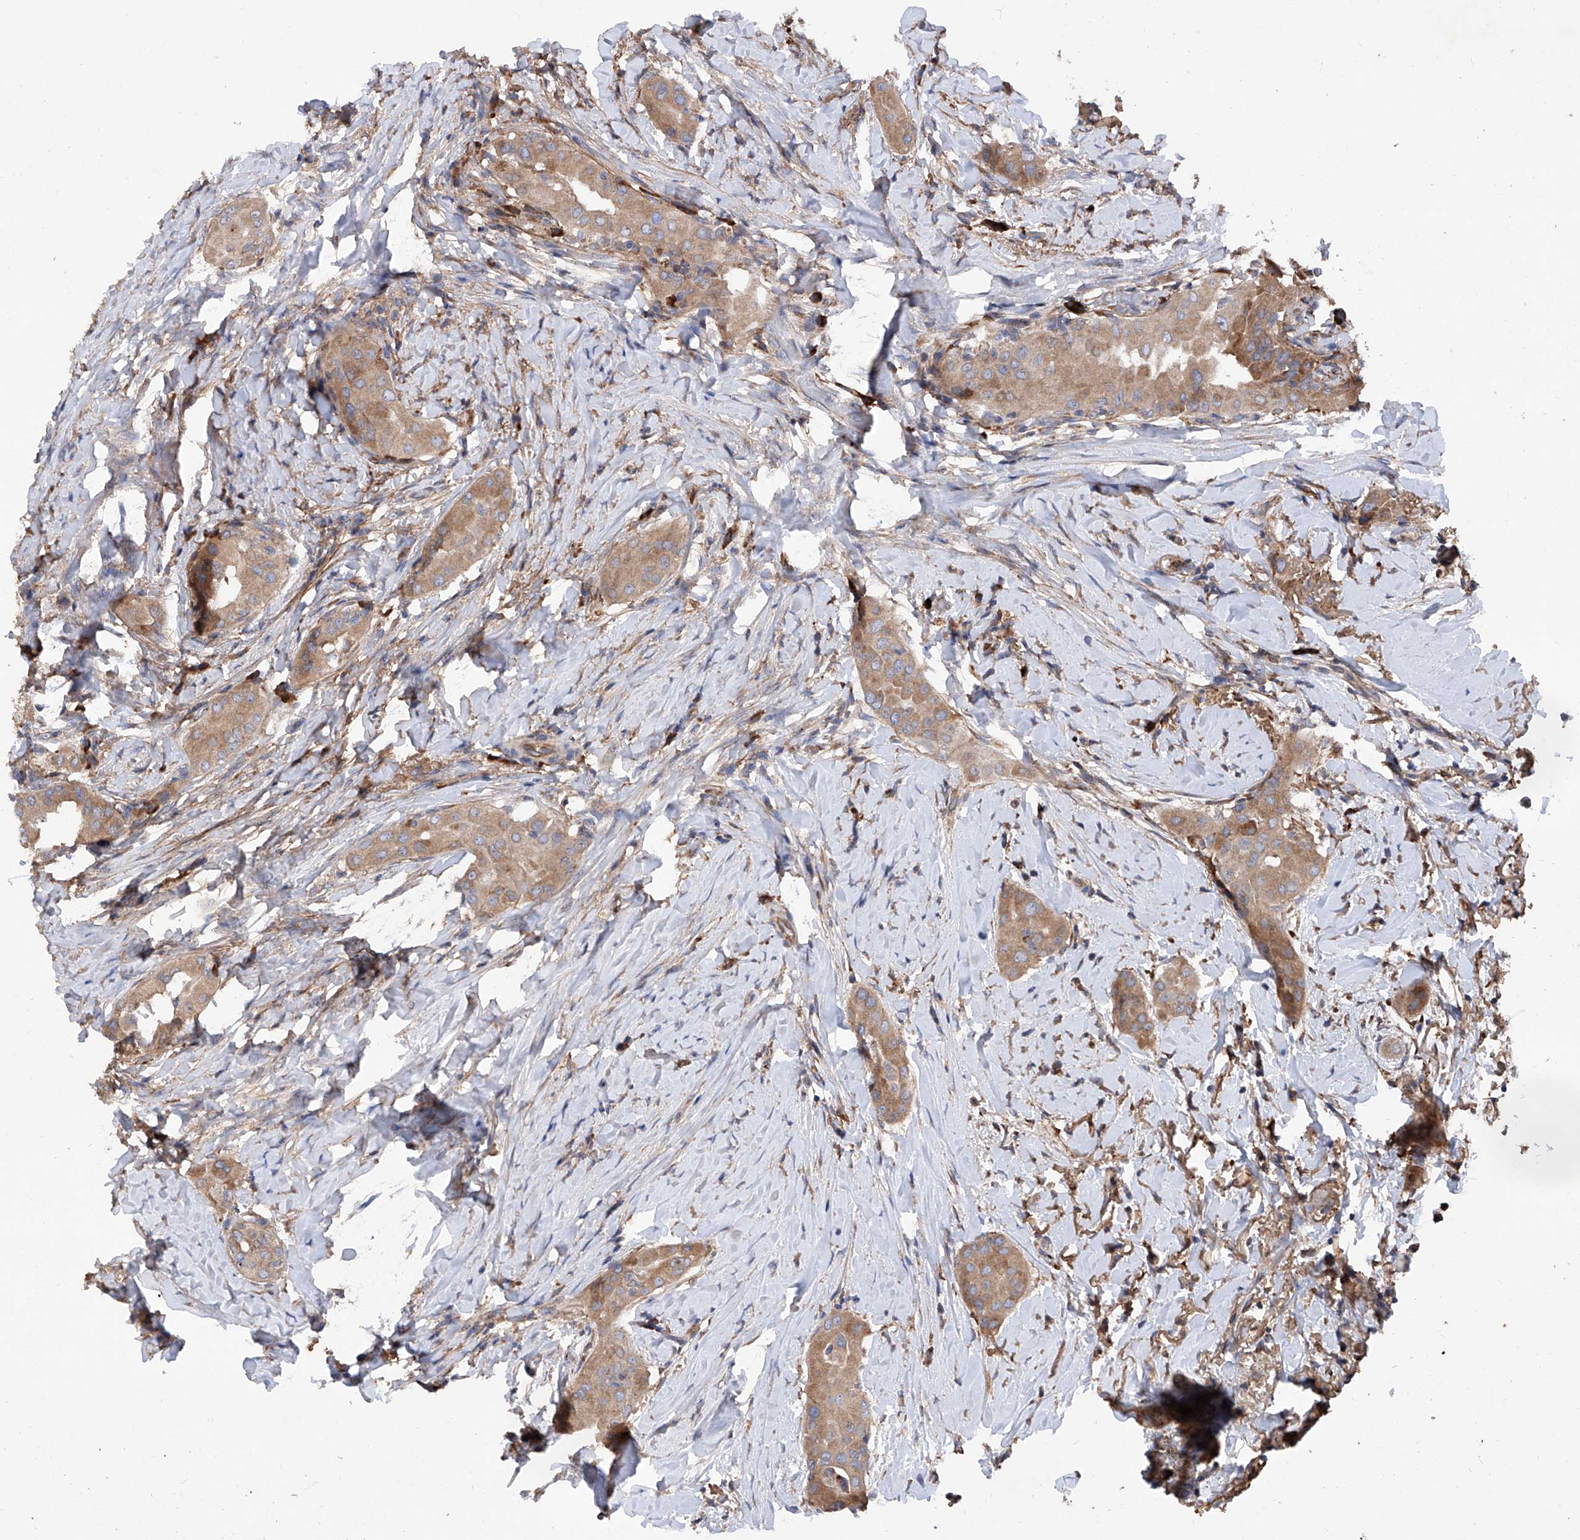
{"staining": {"intensity": "moderate", "quantity": ">75%", "location": "cytoplasmic/membranous"}, "tissue": "thyroid cancer", "cell_type": "Tumor cells", "image_type": "cancer", "snomed": [{"axis": "morphology", "description": "Papillary adenocarcinoma, NOS"}, {"axis": "topography", "description": "Thyroid gland"}], "caption": "A brown stain shows moderate cytoplasmic/membranous positivity of a protein in thyroid cancer (papillary adenocarcinoma) tumor cells.", "gene": "INPP5B", "patient": {"sex": "male", "age": 33}}